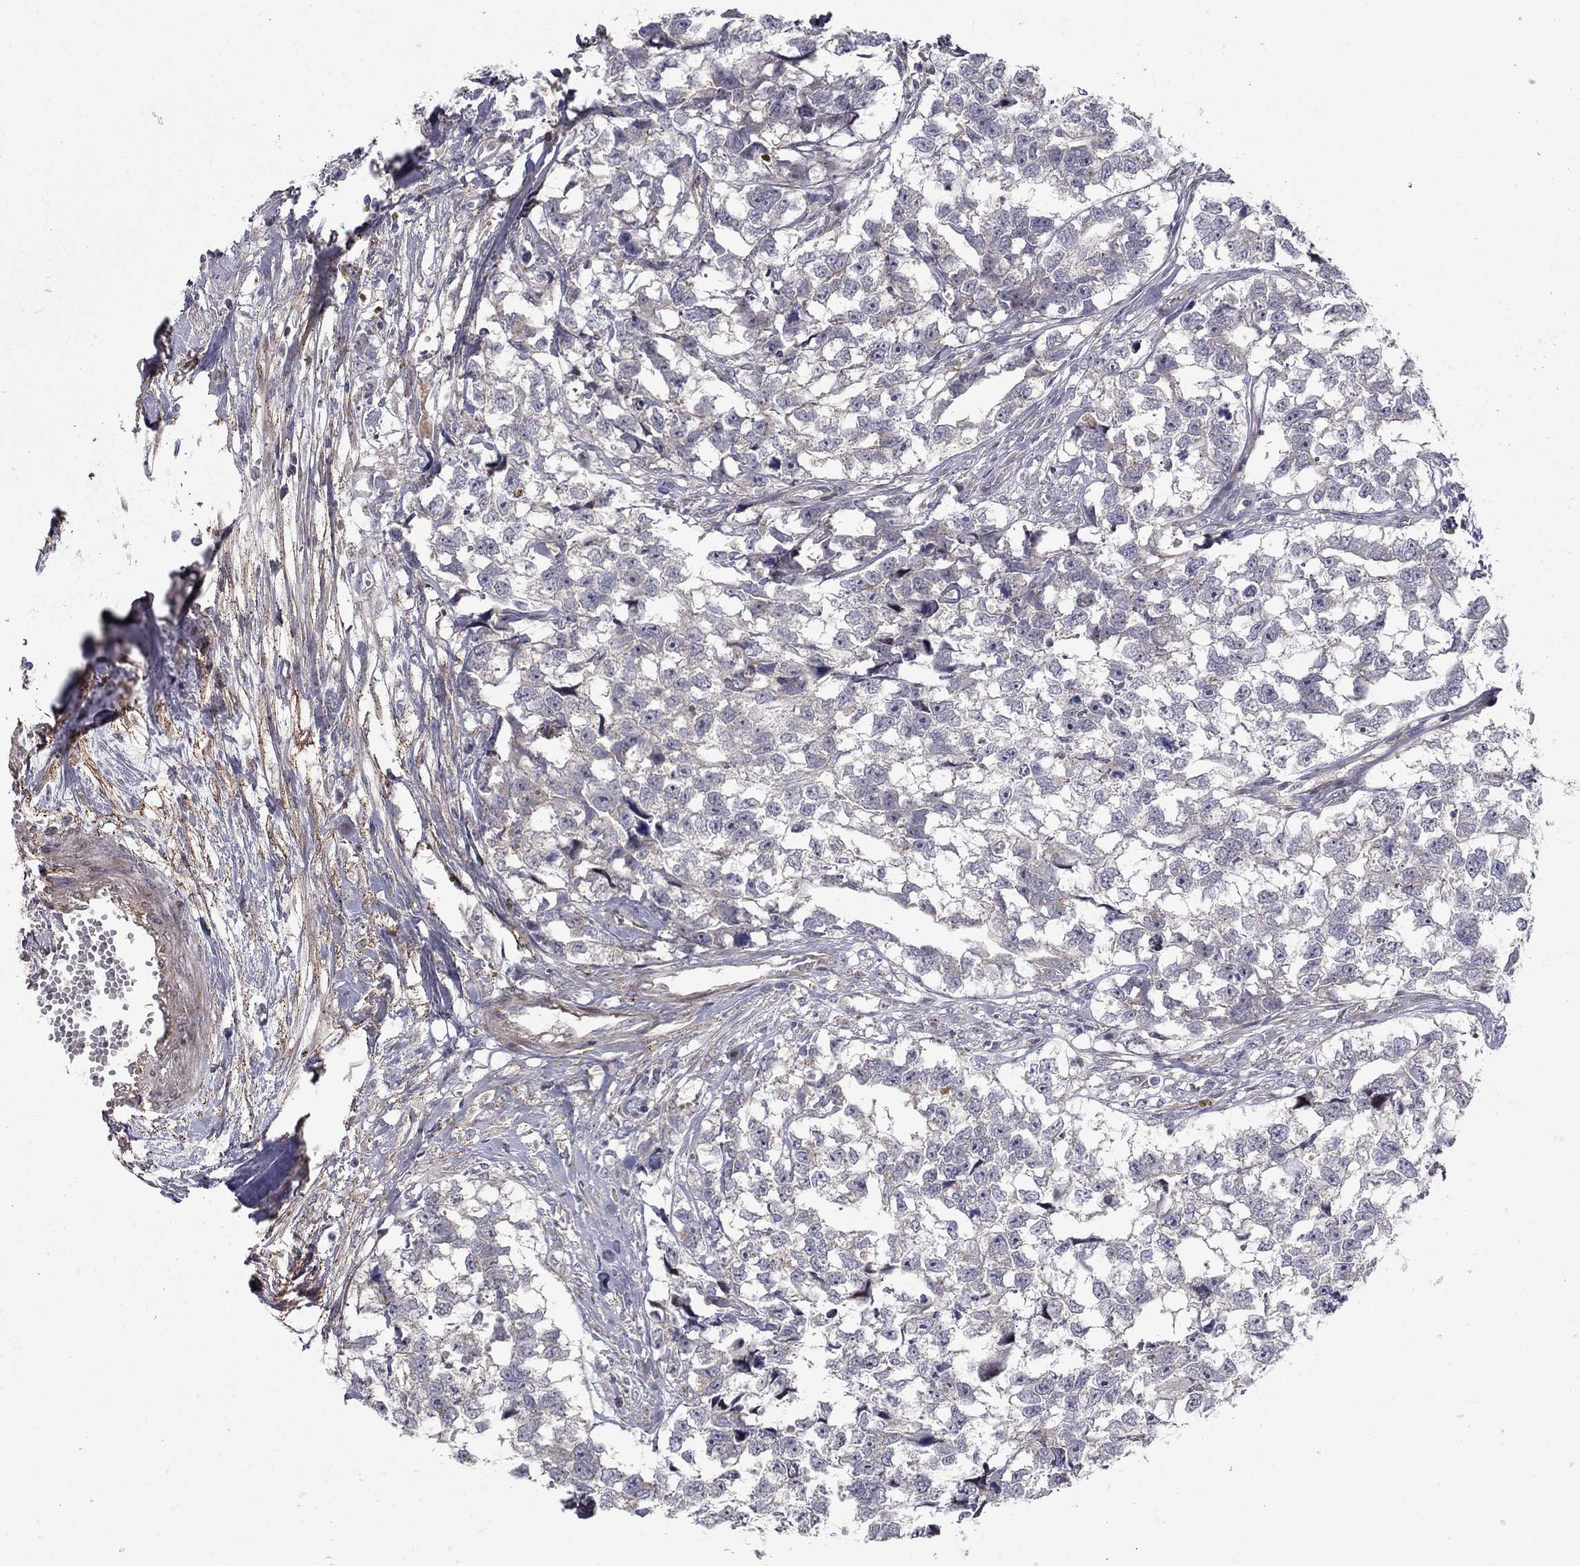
{"staining": {"intensity": "negative", "quantity": "none", "location": "none"}, "tissue": "testis cancer", "cell_type": "Tumor cells", "image_type": "cancer", "snomed": [{"axis": "morphology", "description": "Carcinoma, Embryonal, NOS"}, {"axis": "morphology", "description": "Teratoma, malignant, NOS"}, {"axis": "topography", "description": "Testis"}], "caption": "High magnification brightfield microscopy of testis cancer (embryonal carcinoma) stained with DAB (3,3'-diaminobenzidine) (brown) and counterstained with hematoxylin (blue): tumor cells show no significant staining.", "gene": "DUSP7", "patient": {"sex": "male", "age": 44}}